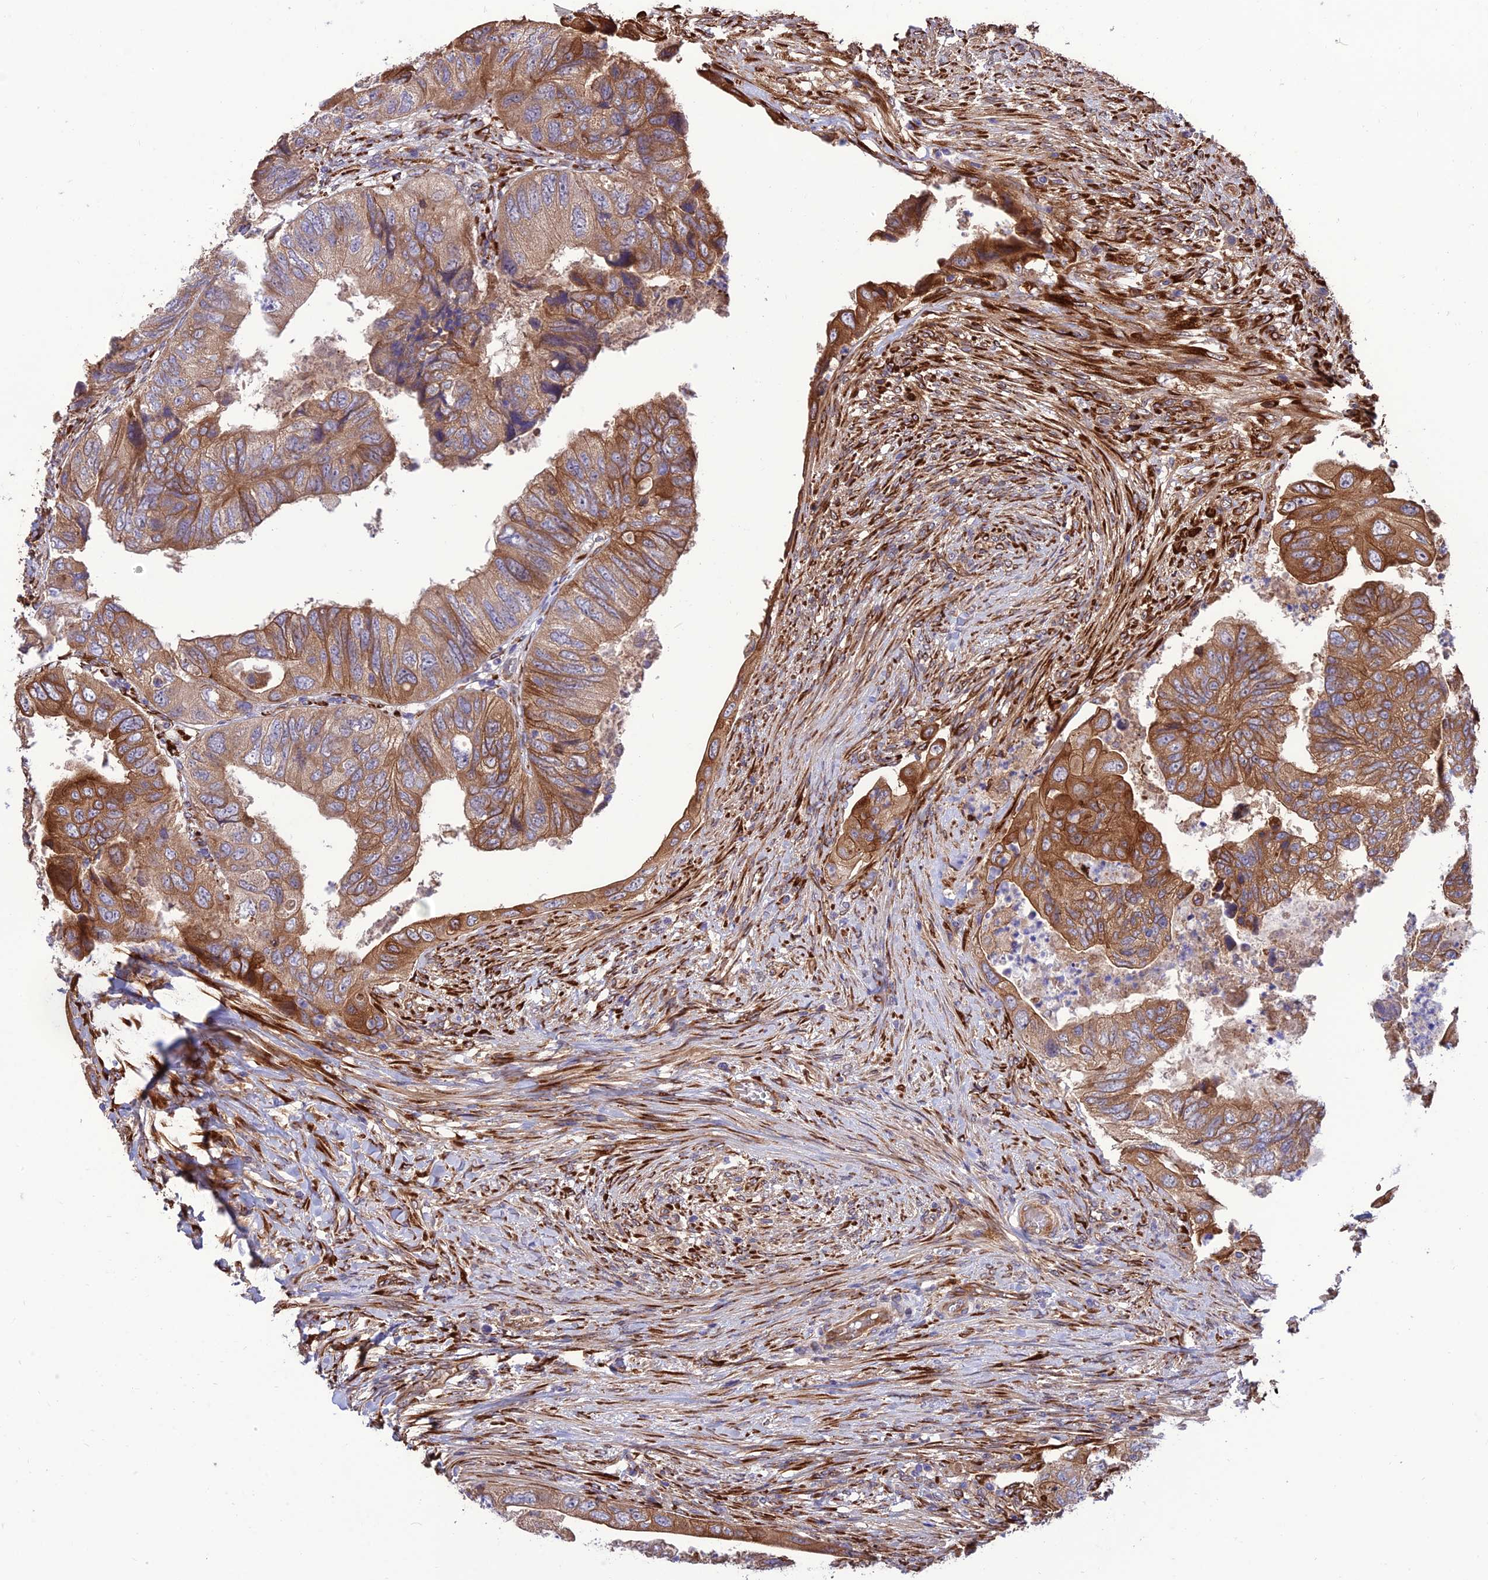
{"staining": {"intensity": "moderate", "quantity": ">75%", "location": "cytoplasmic/membranous"}, "tissue": "colorectal cancer", "cell_type": "Tumor cells", "image_type": "cancer", "snomed": [{"axis": "morphology", "description": "Adenocarcinoma, NOS"}, {"axis": "topography", "description": "Rectum"}], "caption": "DAB immunohistochemical staining of colorectal cancer exhibits moderate cytoplasmic/membranous protein expression in about >75% of tumor cells.", "gene": "CRTAP", "patient": {"sex": "male", "age": 63}}